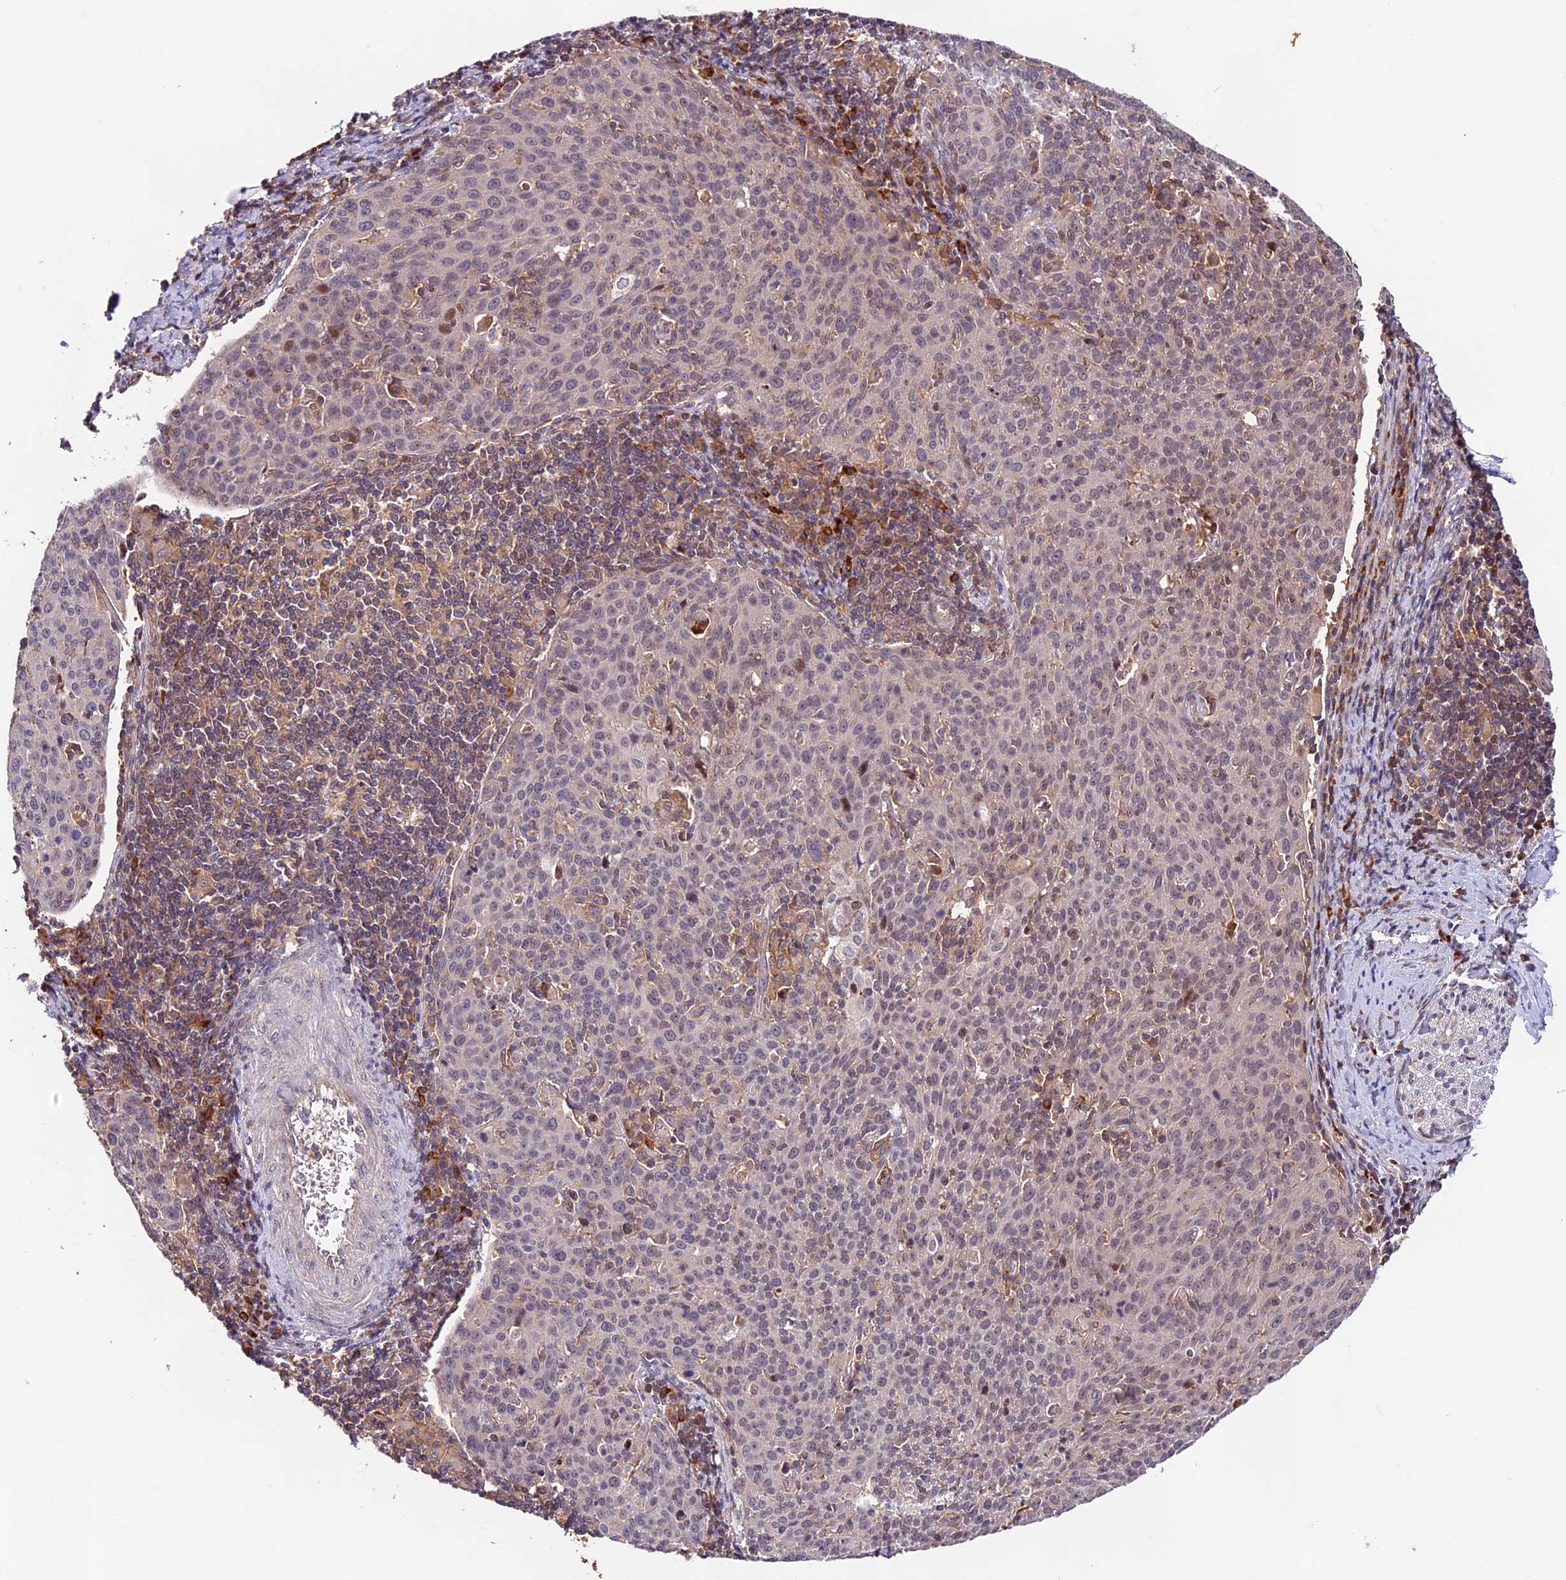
{"staining": {"intensity": "negative", "quantity": "none", "location": "none"}, "tissue": "cervical cancer", "cell_type": "Tumor cells", "image_type": "cancer", "snomed": [{"axis": "morphology", "description": "Squamous cell carcinoma, NOS"}, {"axis": "topography", "description": "Cervix"}], "caption": "Tumor cells show no significant expression in squamous cell carcinoma (cervical).", "gene": "CACNA1H", "patient": {"sex": "female", "age": 38}}